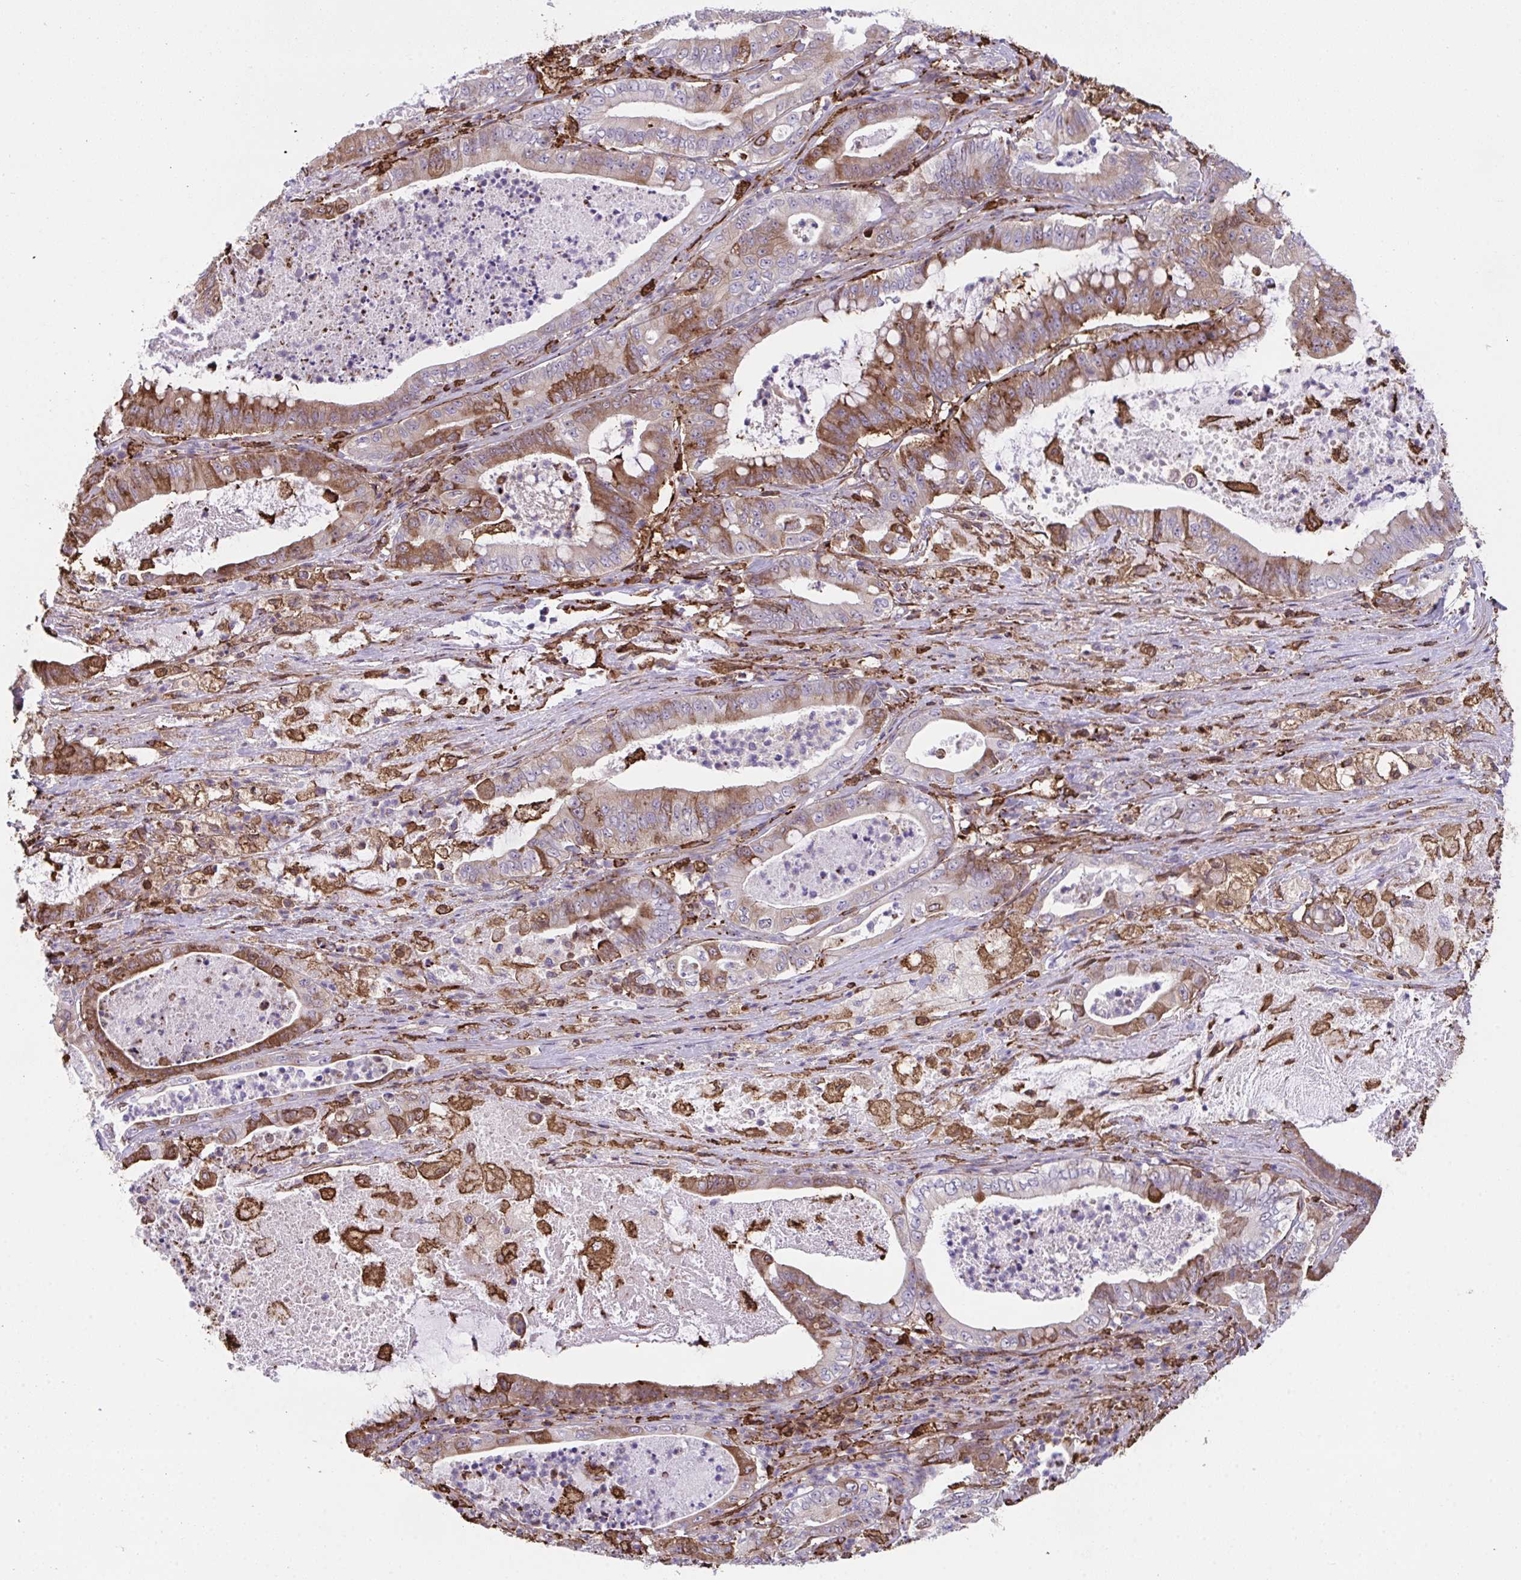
{"staining": {"intensity": "moderate", "quantity": ">75%", "location": "cytoplasmic/membranous"}, "tissue": "pancreatic cancer", "cell_type": "Tumor cells", "image_type": "cancer", "snomed": [{"axis": "morphology", "description": "Adenocarcinoma, NOS"}, {"axis": "topography", "description": "Pancreas"}], "caption": "High-magnification brightfield microscopy of pancreatic adenocarcinoma stained with DAB (brown) and counterstained with hematoxylin (blue). tumor cells exhibit moderate cytoplasmic/membranous staining is appreciated in approximately>75% of cells.", "gene": "PPIH", "patient": {"sex": "male", "age": 71}}